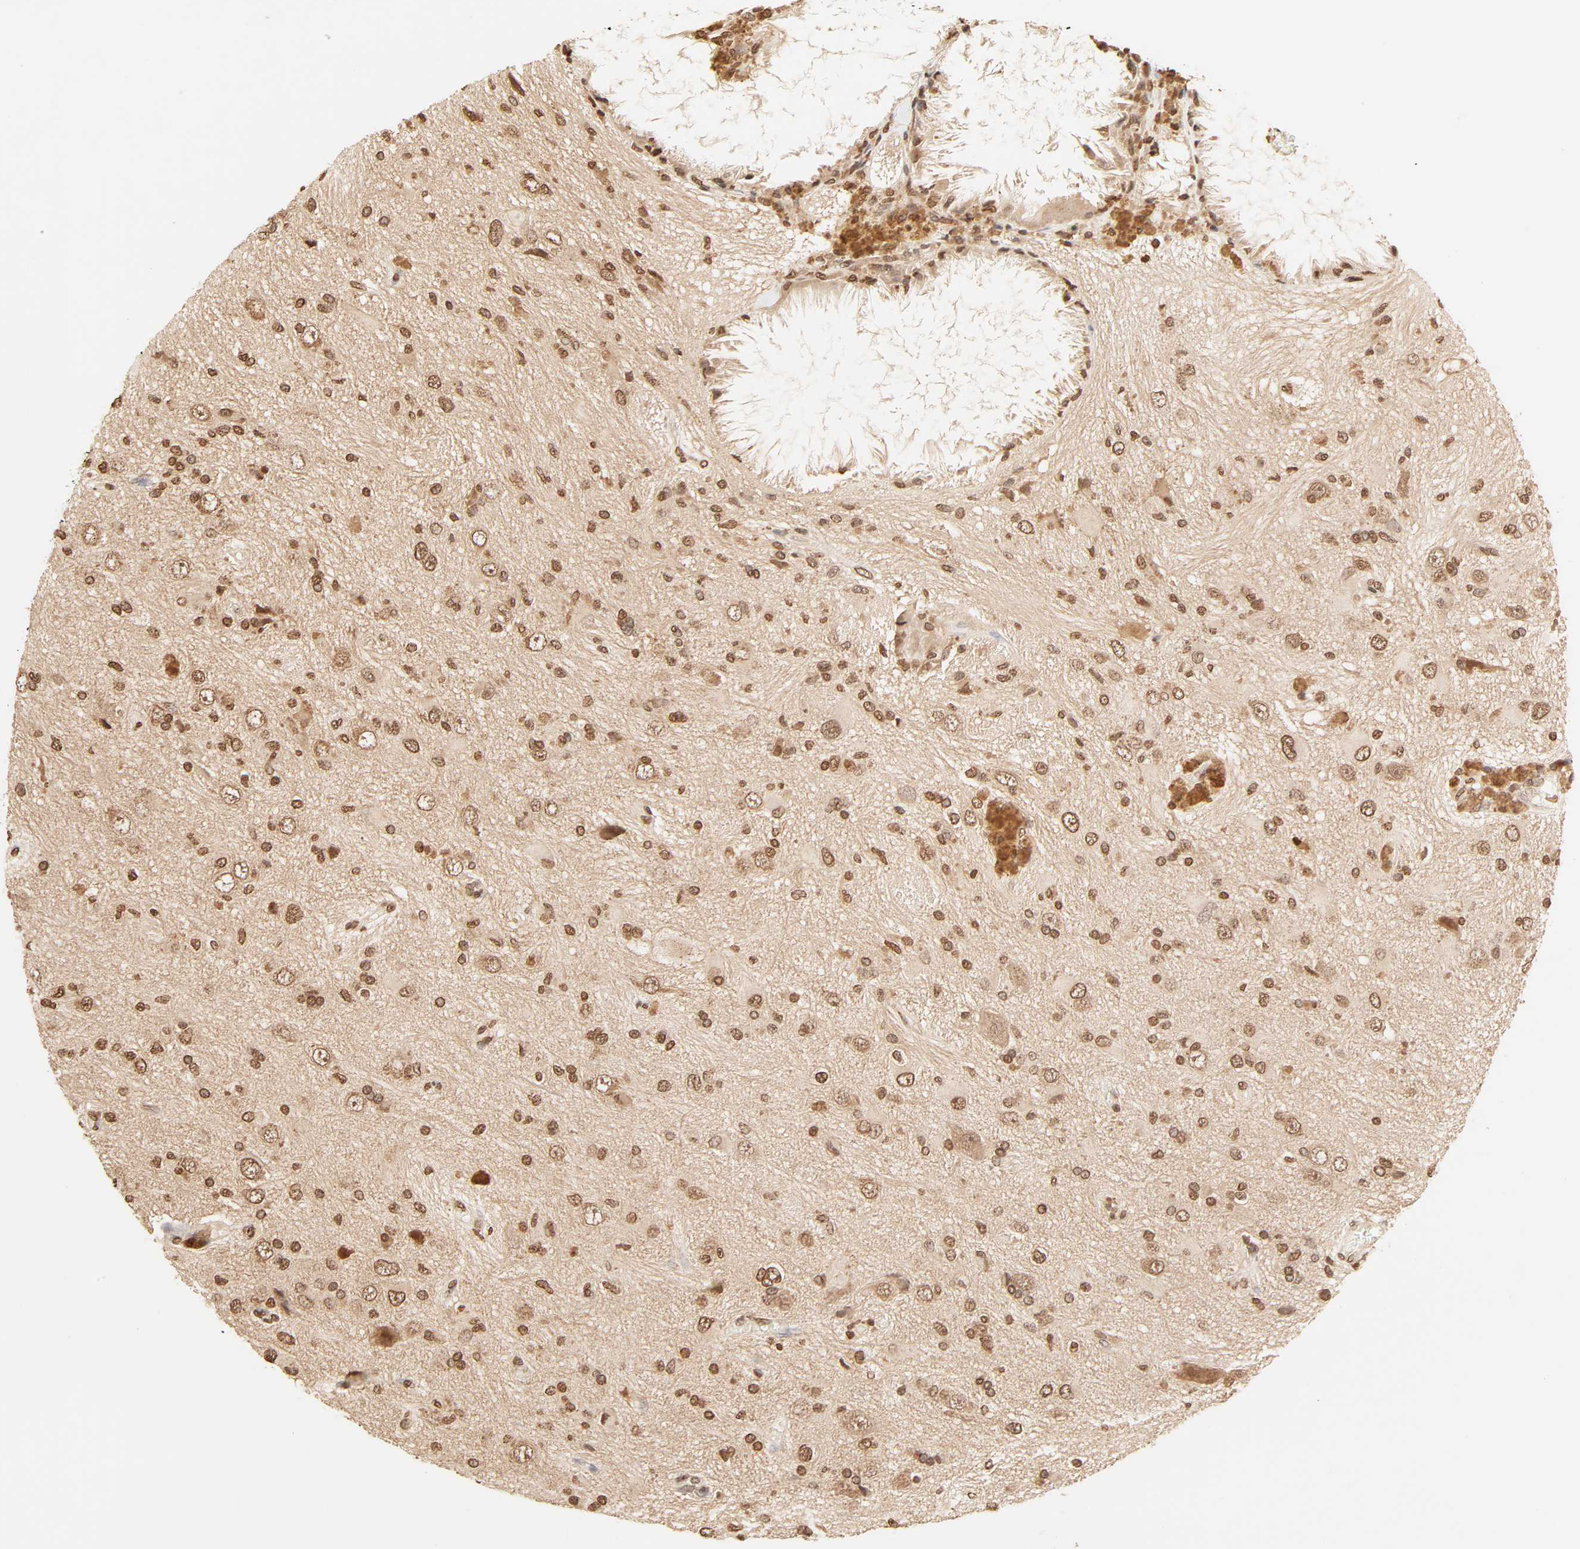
{"staining": {"intensity": "strong", "quantity": ">75%", "location": "nuclear"}, "tissue": "glioma", "cell_type": "Tumor cells", "image_type": "cancer", "snomed": [{"axis": "morphology", "description": "Glioma, malignant, High grade"}, {"axis": "topography", "description": "Brain"}], "caption": "This is an image of immunohistochemistry (IHC) staining of high-grade glioma (malignant), which shows strong positivity in the nuclear of tumor cells.", "gene": "TBL1X", "patient": {"sex": "male", "age": 47}}